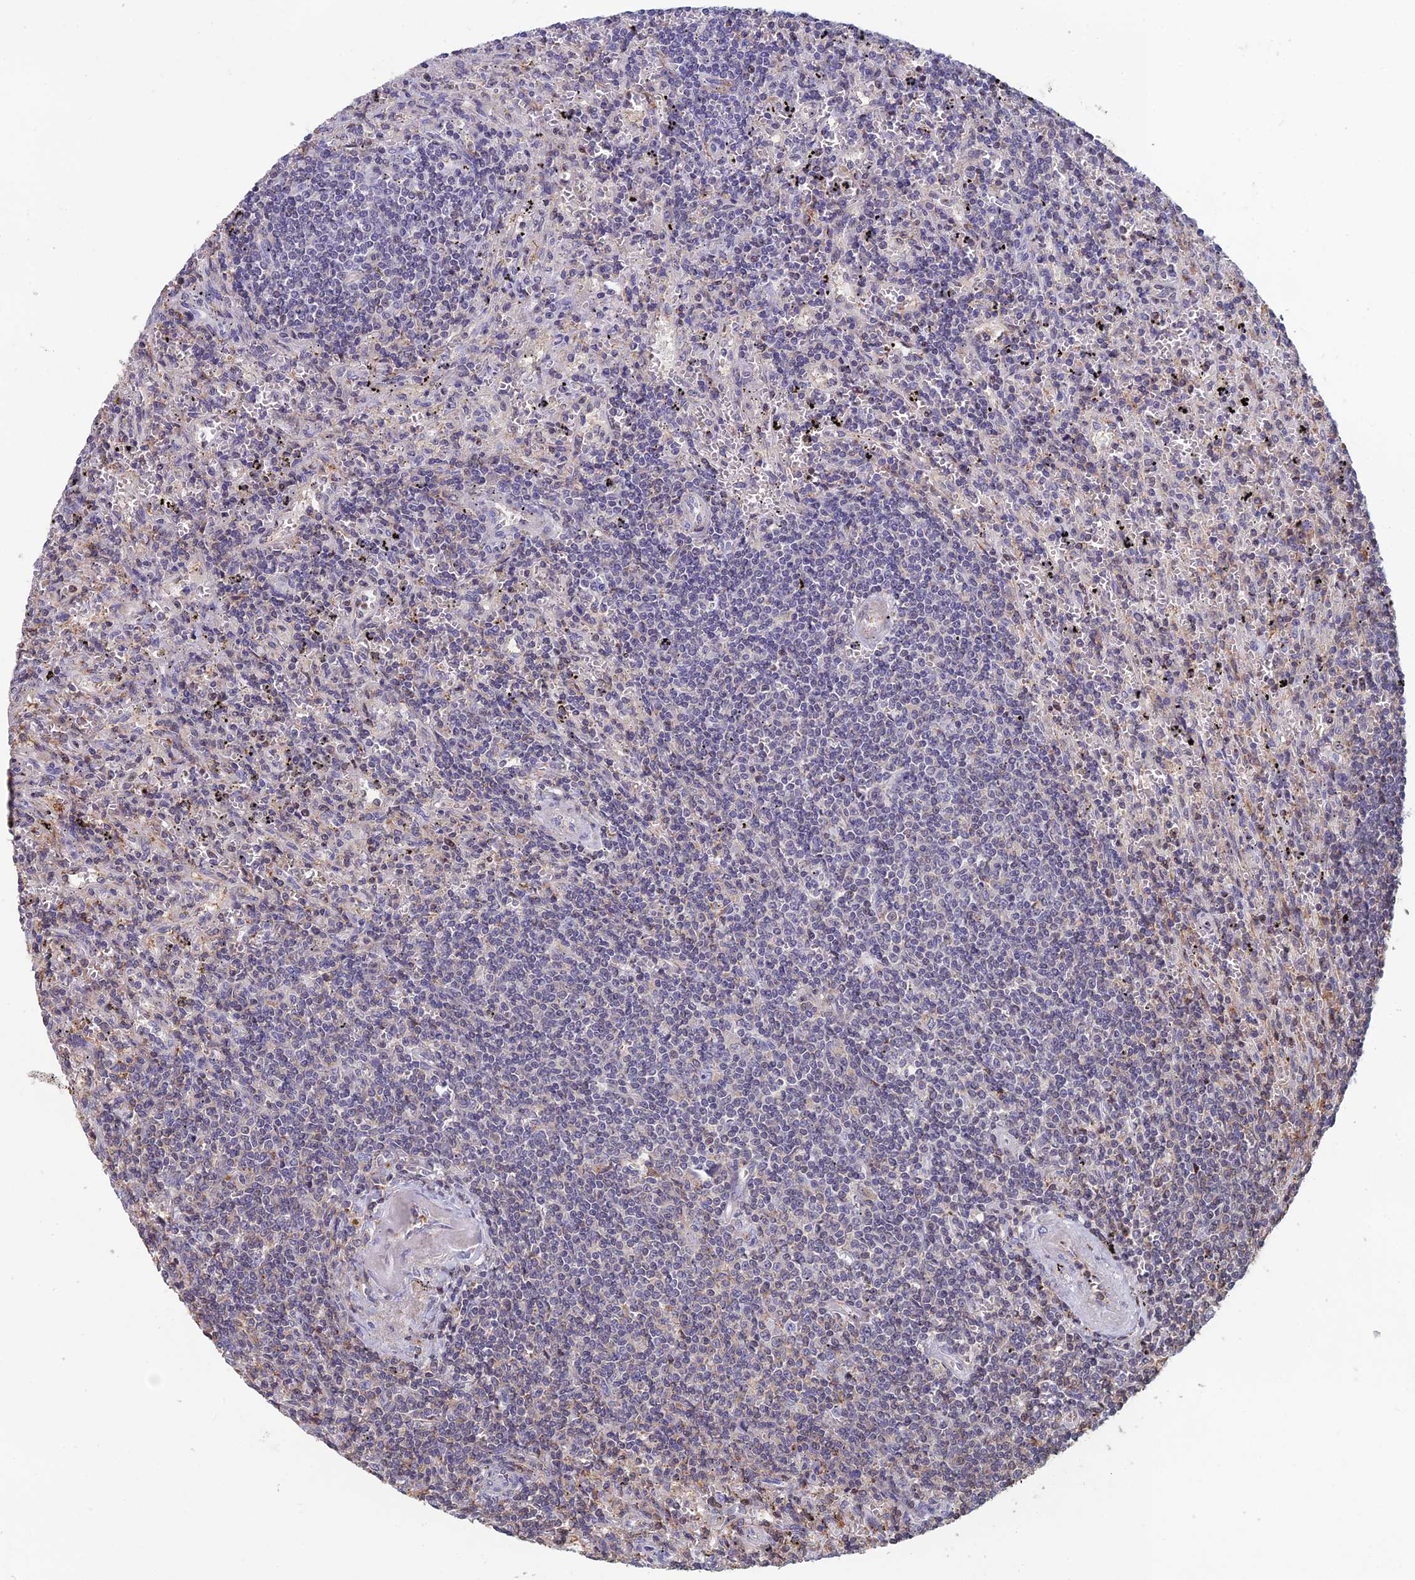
{"staining": {"intensity": "negative", "quantity": "none", "location": "none"}, "tissue": "lymphoma", "cell_type": "Tumor cells", "image_type": "cancer", "snomed": [{"axis": "morphology", "description": "Malignant lymphoma, non-Hodgkin's type, Low grade"}, {"axis": "topography", "description": "Spleen"}], "caption": "Immunohistochemistry histopathology image of malignant lymphoma, non-Hodgkin's type (low-grade) stained for a protein (brown), which exhibits no positivity in tumor cells. (DAB immunohistochemistry (IHC) visualized using brightfield microscopy, high magnification).", "gene": "C15orf62", "patient": {"sex": "male", "age": 76}}